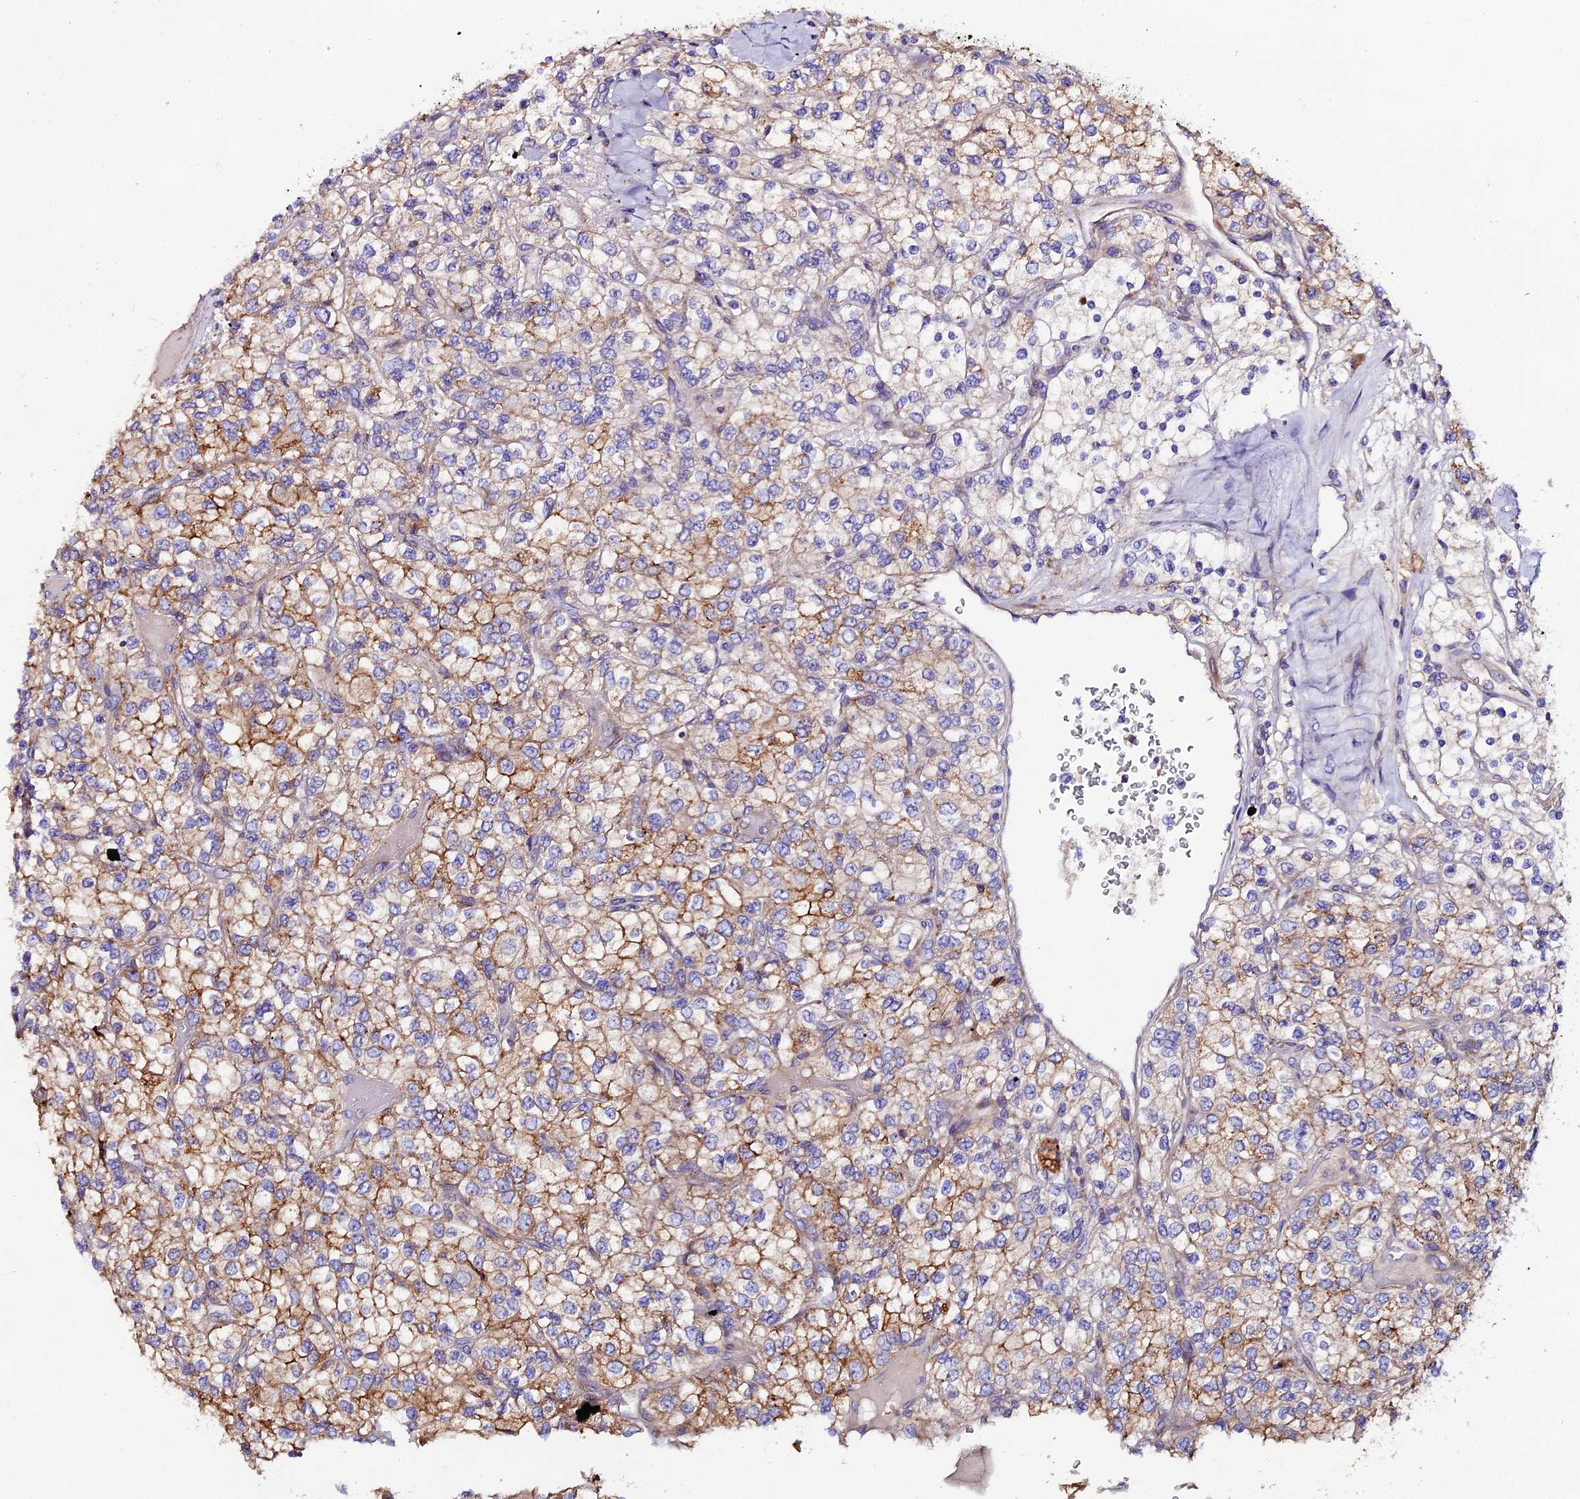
{"staining": {"intensity": "moderate", "quantity": ">75%", "location": "cytoplasmic/membranous"}, "tissue": "renal cancer", "cell_type": "Tumor cells", "image_type": "cancer", "snomed": [{"axis": "morphology", "description": "Adenocarcinoma, NOS"}, {"axis": "topography", "description": "Kidney"}], "caption": "The micrograph displays a brown stain indicating the presence of a protein in the cytoplasmic/membranous of tumor cells in renal adenocarcinoma.", "gene": "PIGU", "patient": {"sex": "male", "age": 80}}